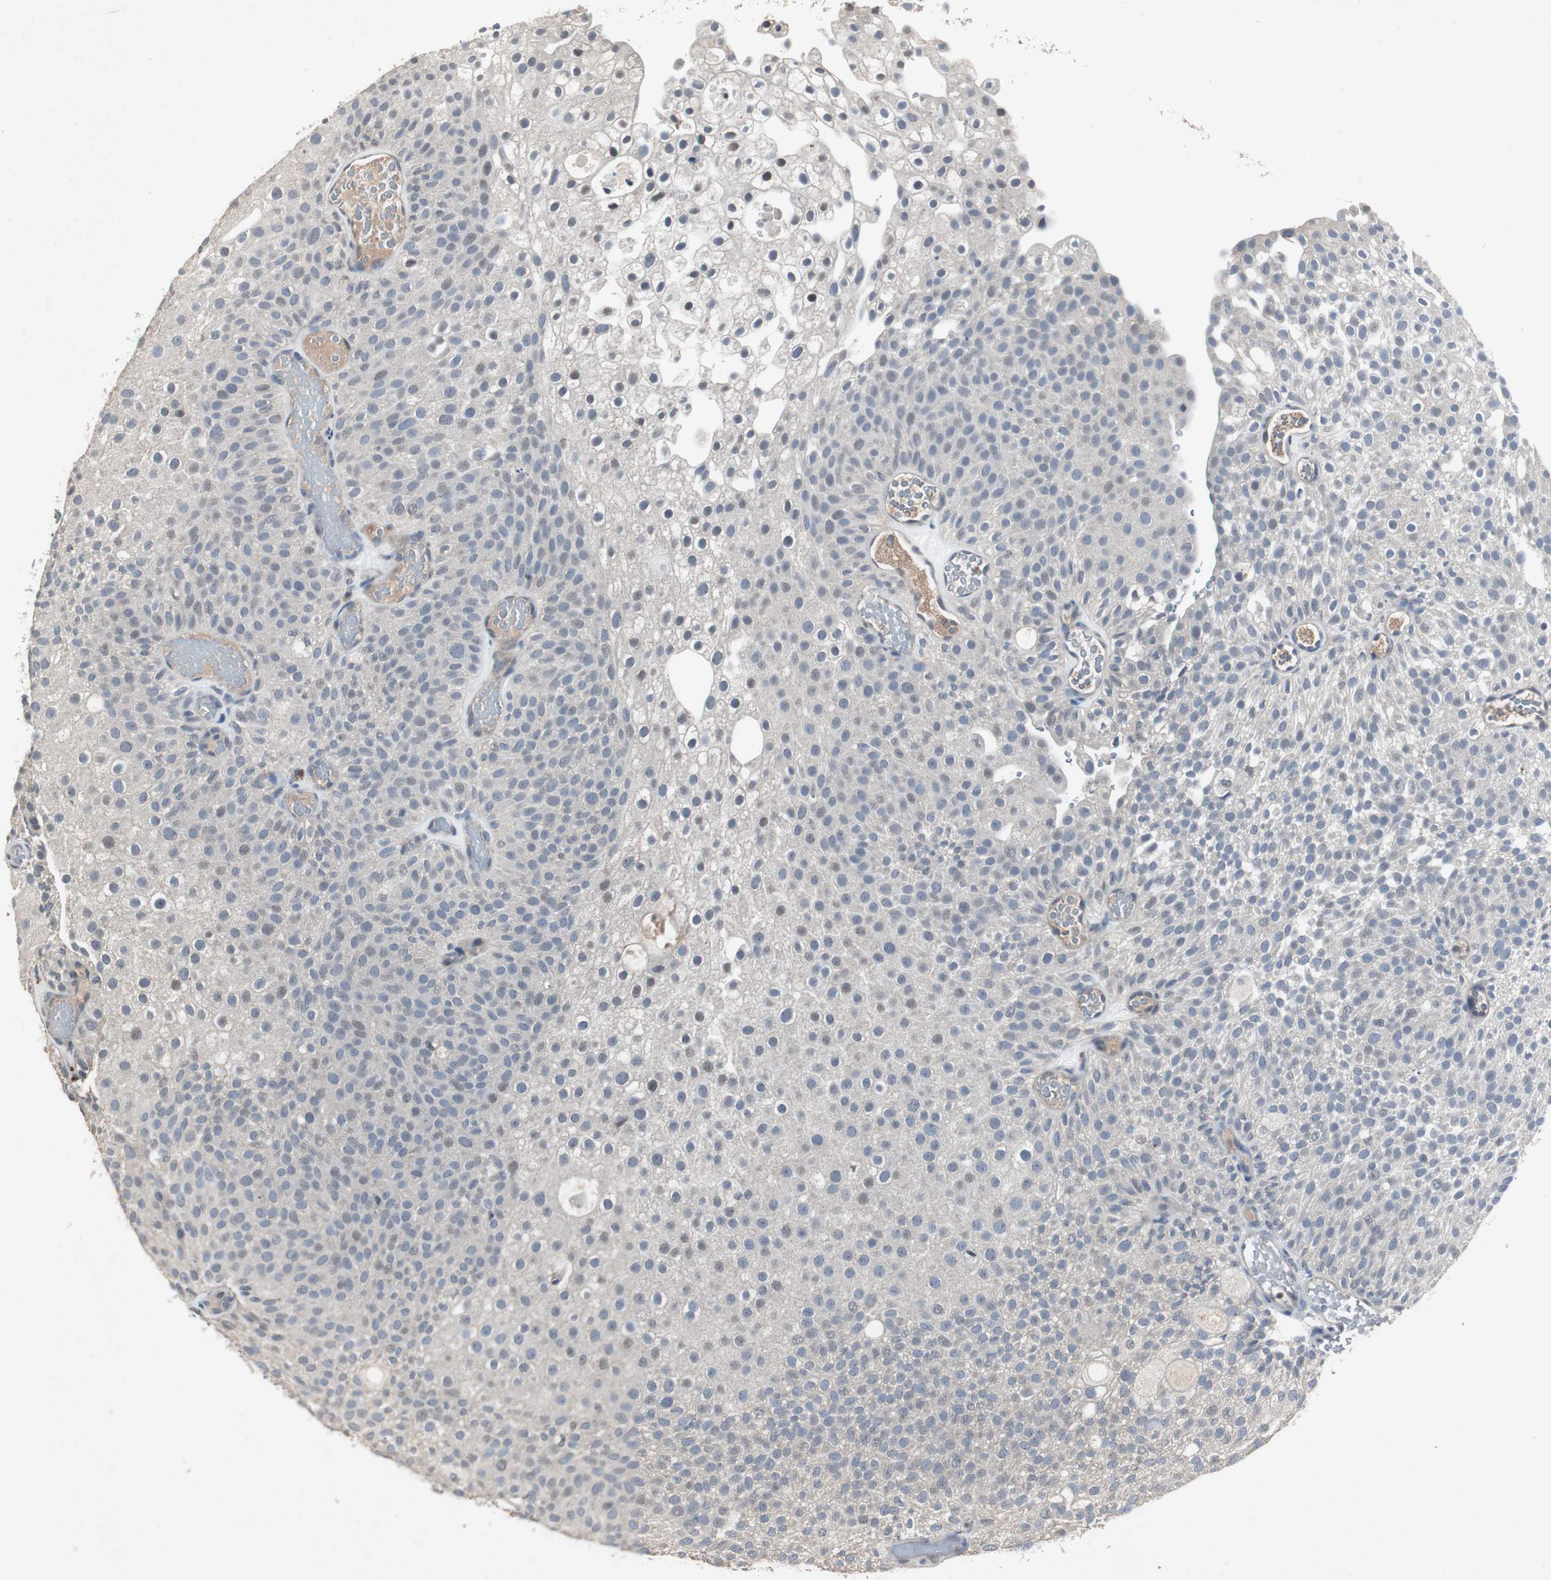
{"staining": {"intensity": "weak", "quantity": "<25%", "location": "nuclear"}, "tissue": "urothelial cancer", "cell_type": "Tumor cells", "image_type": "cancer", "snomed": [{"axis": "morphology", "description": "Urothelial carcinoma, Low grade"}, {"axis": "topography", "description": "Urinary bladder"}], "caption": "Image shows no protein staining in tumor cells of low-grade urothelial carcinoma tissue.", "gene": "ADNP2", "patient": {"sex": "male", "age": 78}}